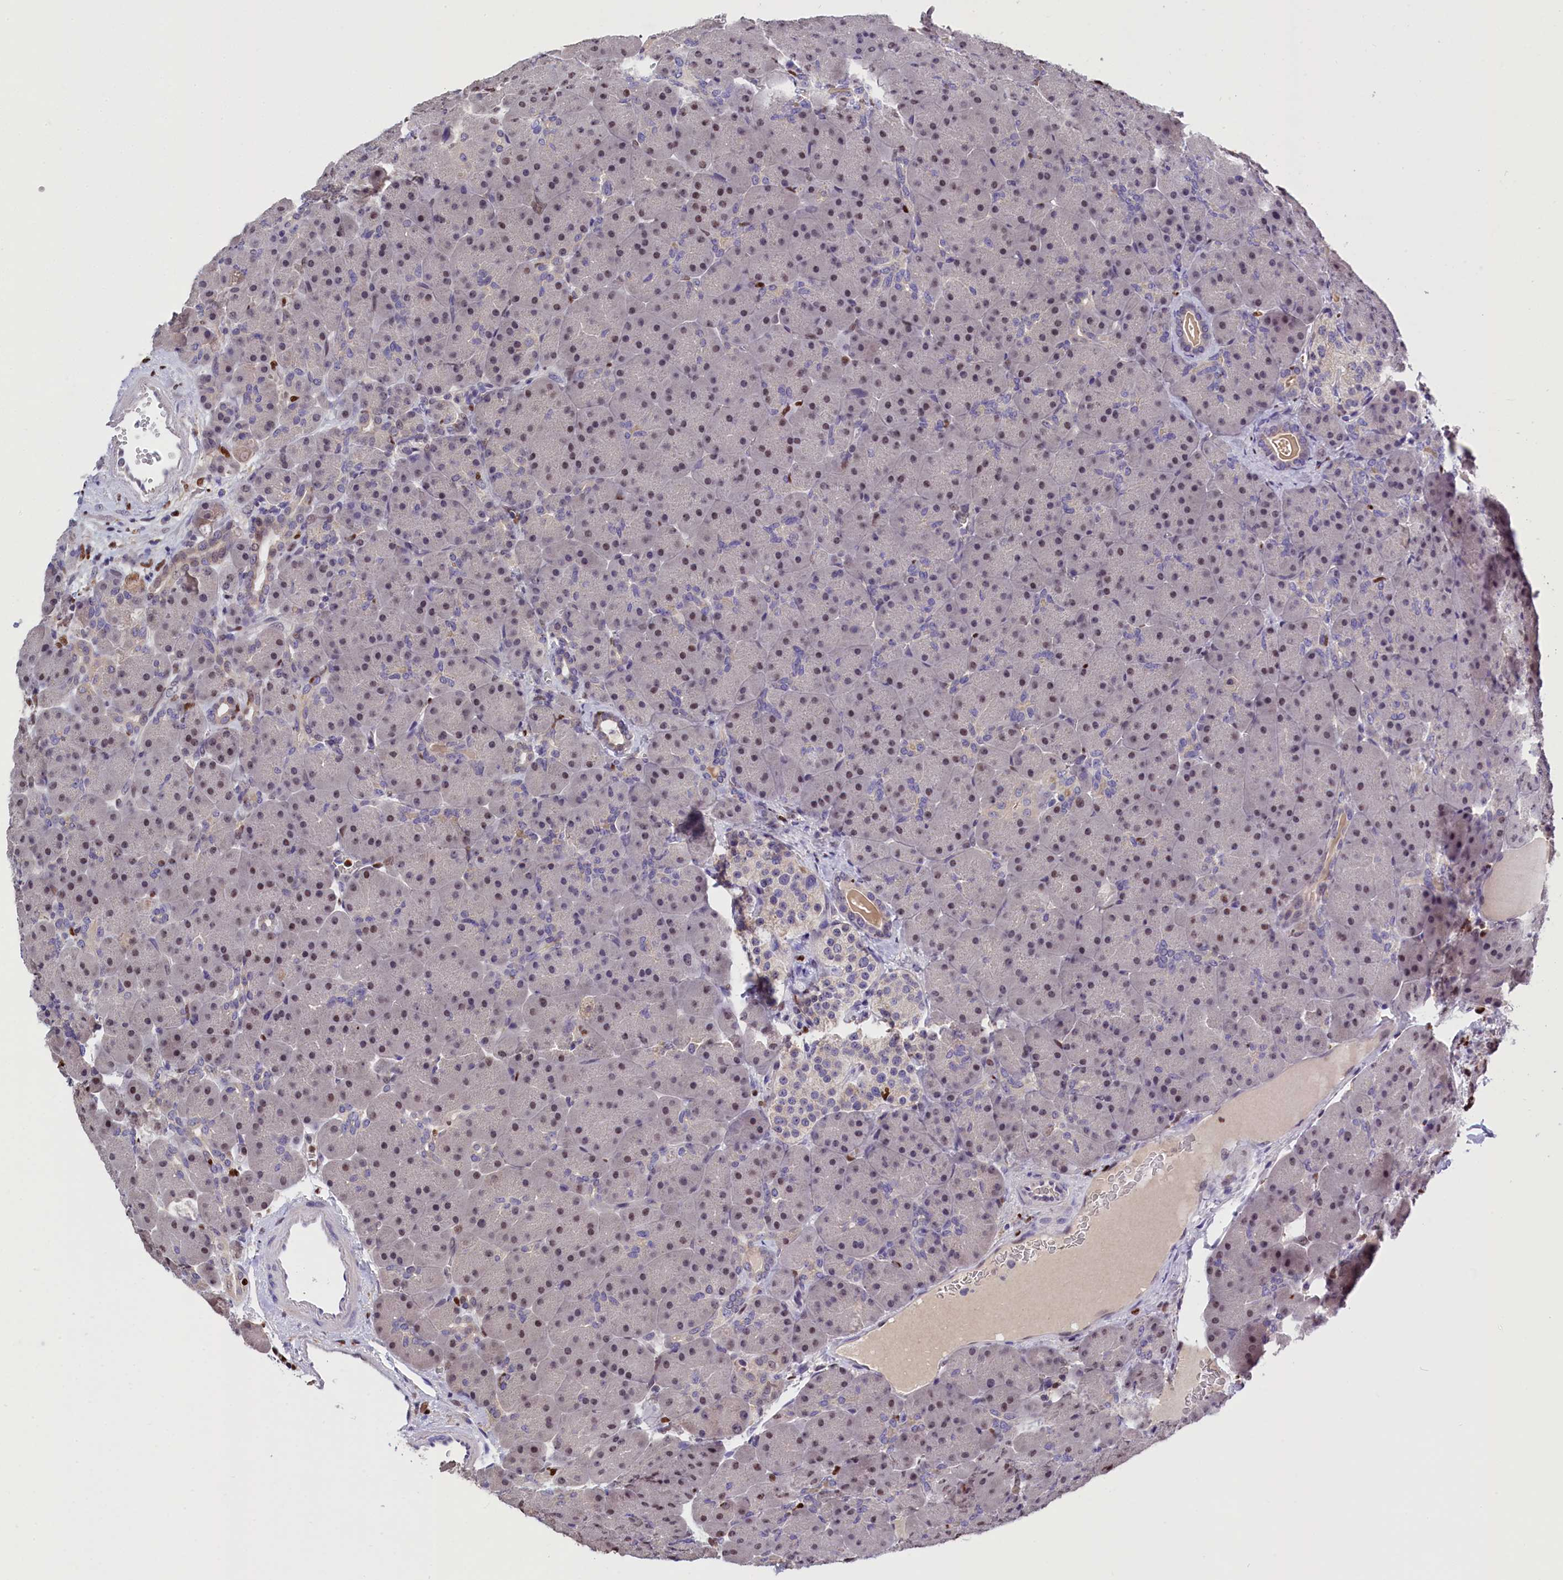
{"staining": {"intensity": "moderate", "quantity": "<25%", "location": "nuclear"}, "tissue": "pancreas", "cell_type": "Exocrine glandular cells", "image_type": "normal", "snomed": [{"axis": "morphology", "description": "Normal tissue, NOS"}, {"axis": "topography", "description": "Pancreas"}], "caption": "Immunohistochemistry (IHC) of normal human pancreas shows low levels of moderate nuclear positivity in about <25% of exocrine glandular cells.", "gene": "BTBD9", "patient": {"sex": "male", "age": 66}}